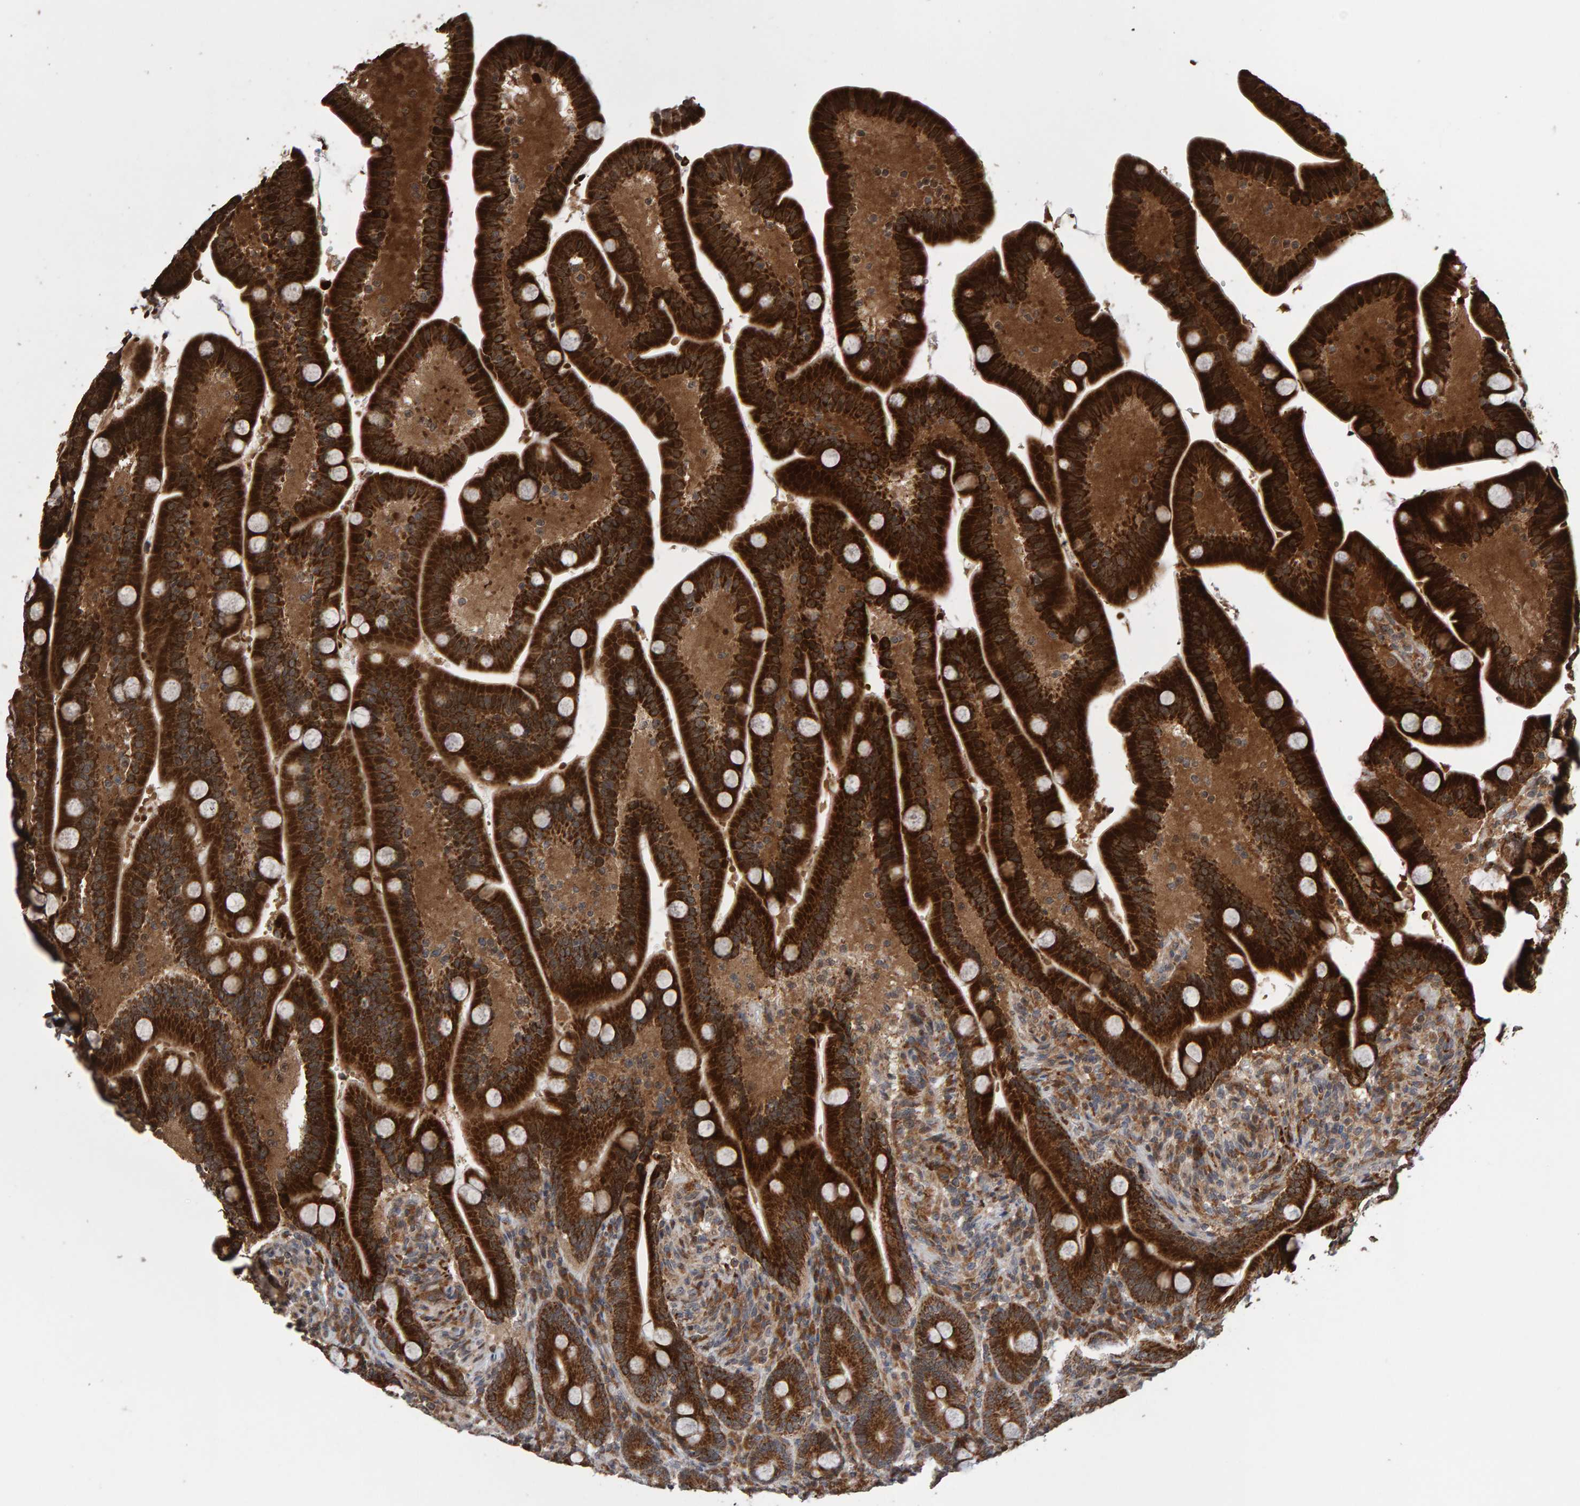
{"staining": {"intensity": "strong", "quantity": ">75%", "location": "cytoplasmic/membranous"}, "tissue": "duodenum", "cell_type": "Glandular cells", "image_type": "normal", "snomed": [{"axis": "morphology", "description": "Normal tissue, NOS"}, {"axis": "topography", "description": "Duodenum"}], "caption": "Approximately >75% of glandular cells in normal duodenum show strong cytoplasmic/membranous protein expression as visualized by brown immunohistochemical staining.", "gene": "PECR", "patient": {"sex": "male", "age": 54}}